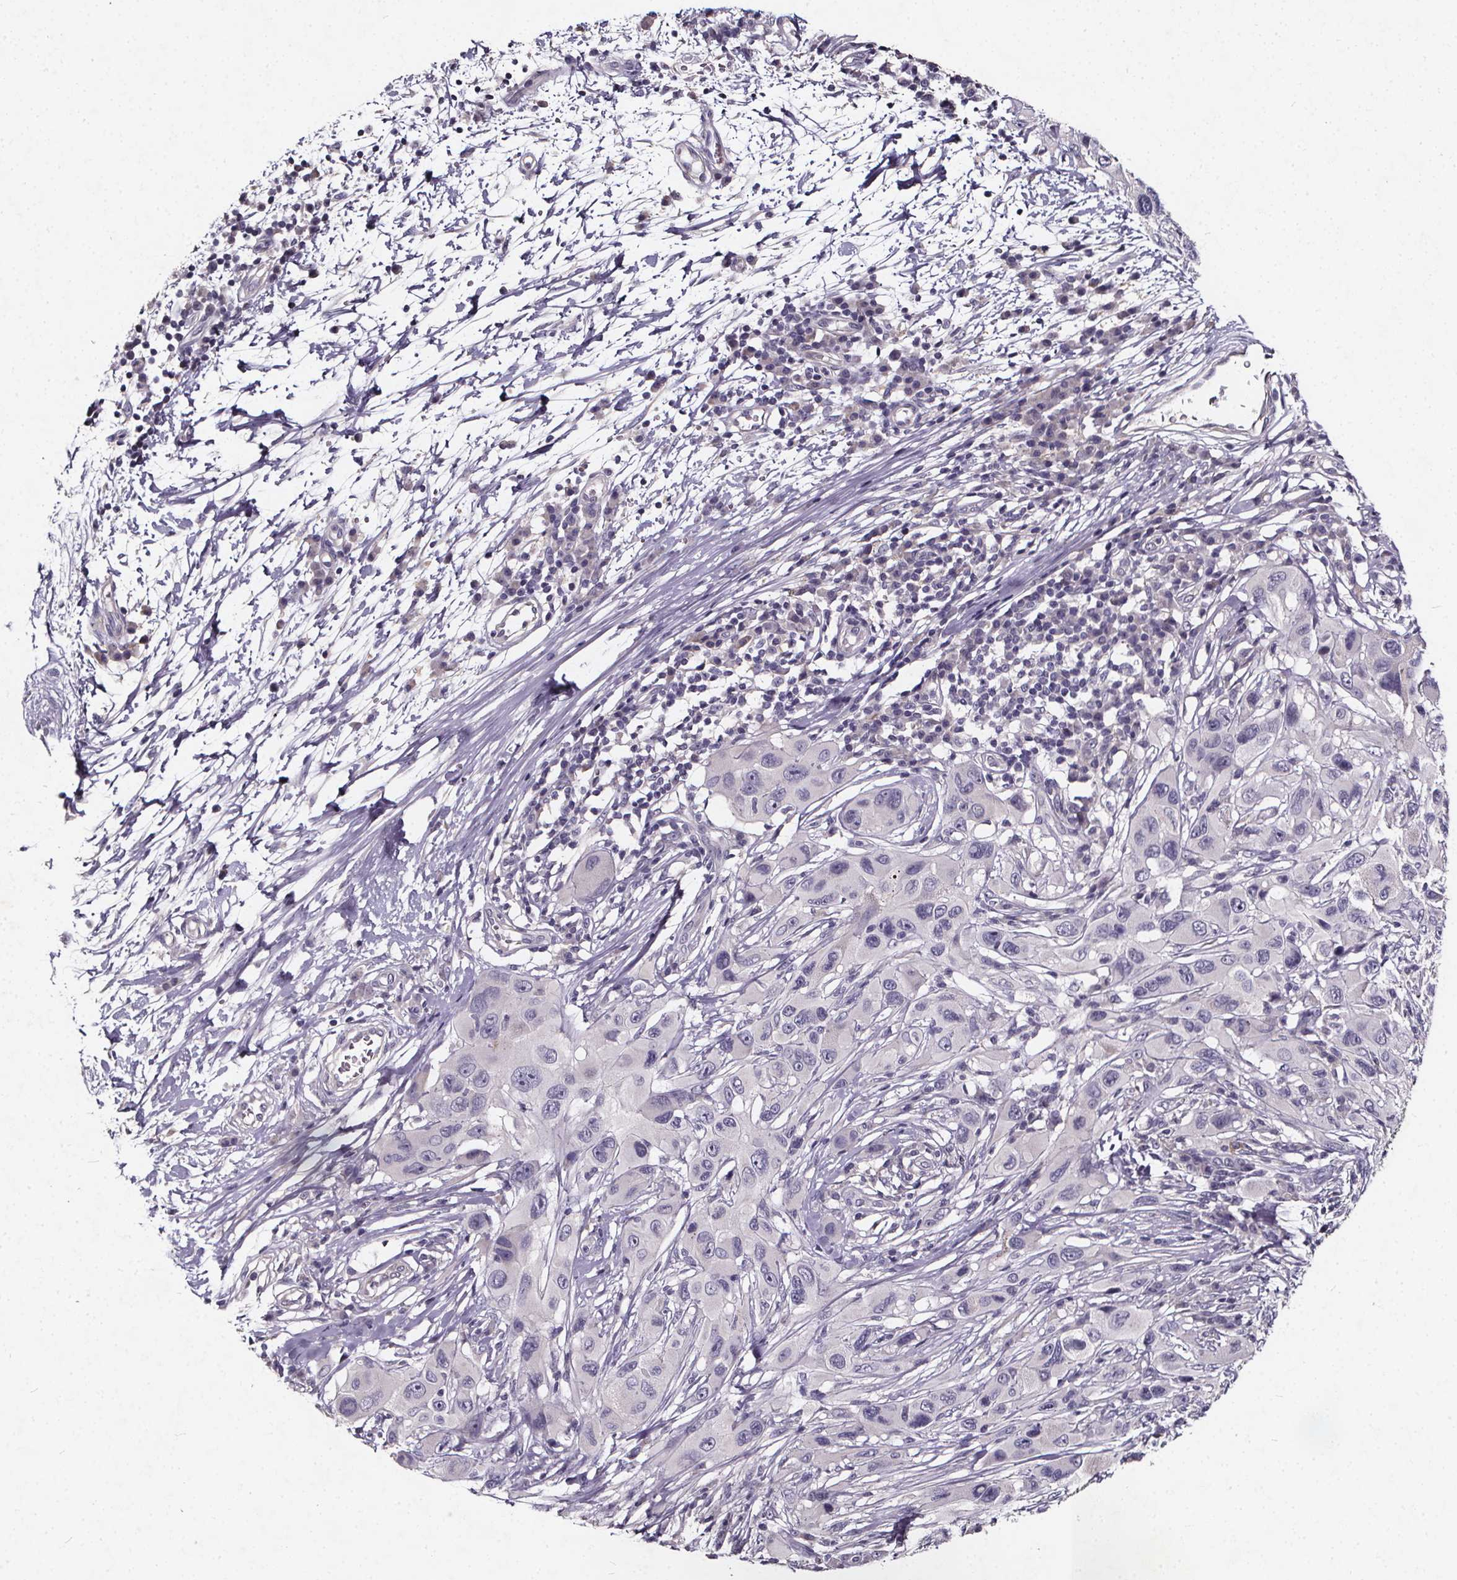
{"staining": {"intensity": "negative", "quantity": "none", "location": "none"}, "tissue": "melanoma", "cell_type": "Tumor cells", "image_type": "cancer", "snomed": [{"axis": "morphology", "description": "Malignant melanoma, NOS"}, {"axis": "topography", "description": "Skin"}], "caption": "The image displays no staining of tumor cells in malignant melanoma. (Immunohistochemistry (ihc), brightfield microscopy, high magnification).", "gene": "TSPAN14", "patient": {"sex": "male", "age": 53}}